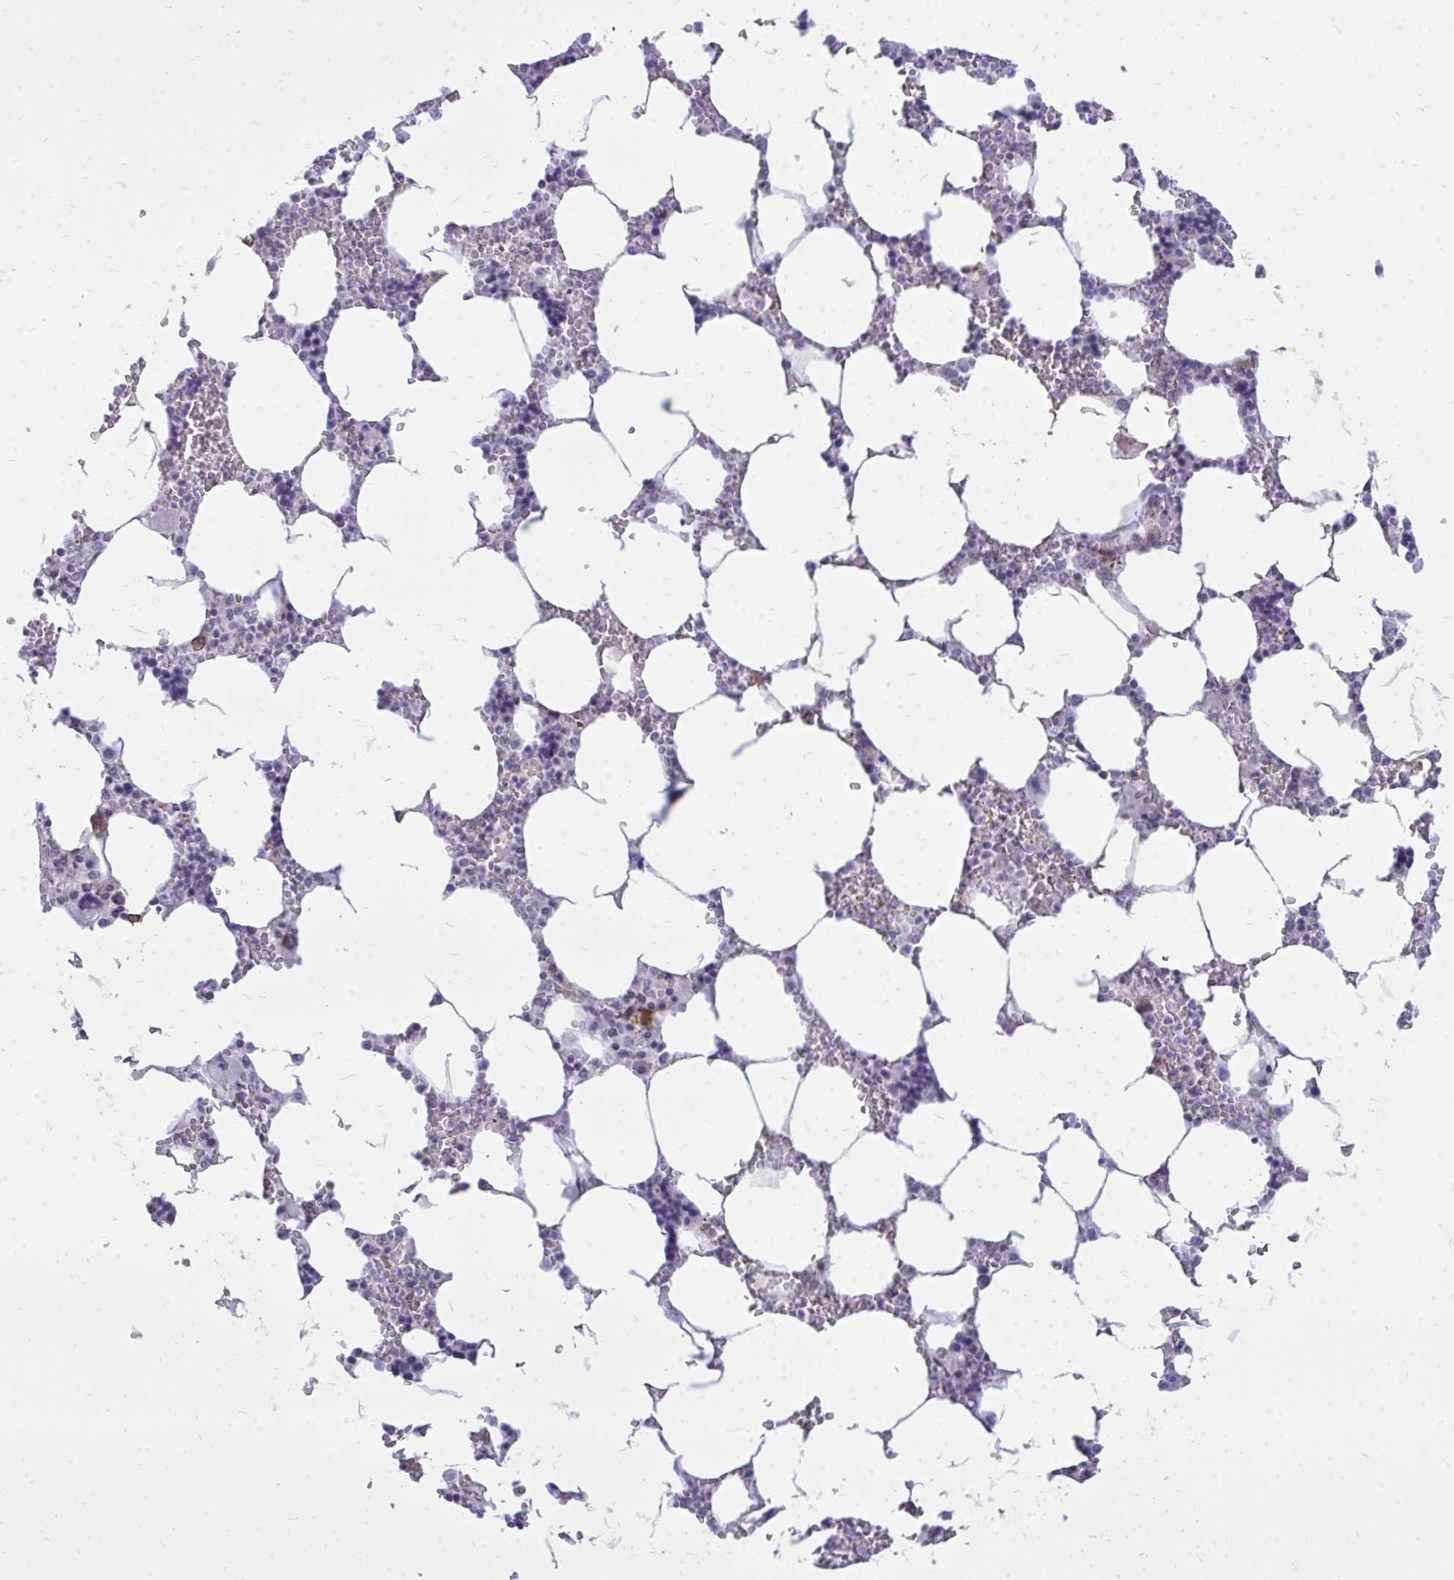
{"staining": {"intensity": "negative", "quantity": "none", "location": "none"}, "tissue": "bone marrow", "cell_type": "Hematopoietic cells", "image_type": "normal", "snomed": [{"axis": "morphology", "description": "Normal tissue, NOS"}, {"axis": "topography", "description": "Bone marrow"}], "caption": "Immunohistochemistry (IHC) histopathology image of normal bone marrow: bone marrow stained with DAB (3,3'-diaminobenzidine) reveals no significant protein staining in hematopoietic cells.", "gene": "SPTBN2", "patient": {"sex": "male", "age": 64}}